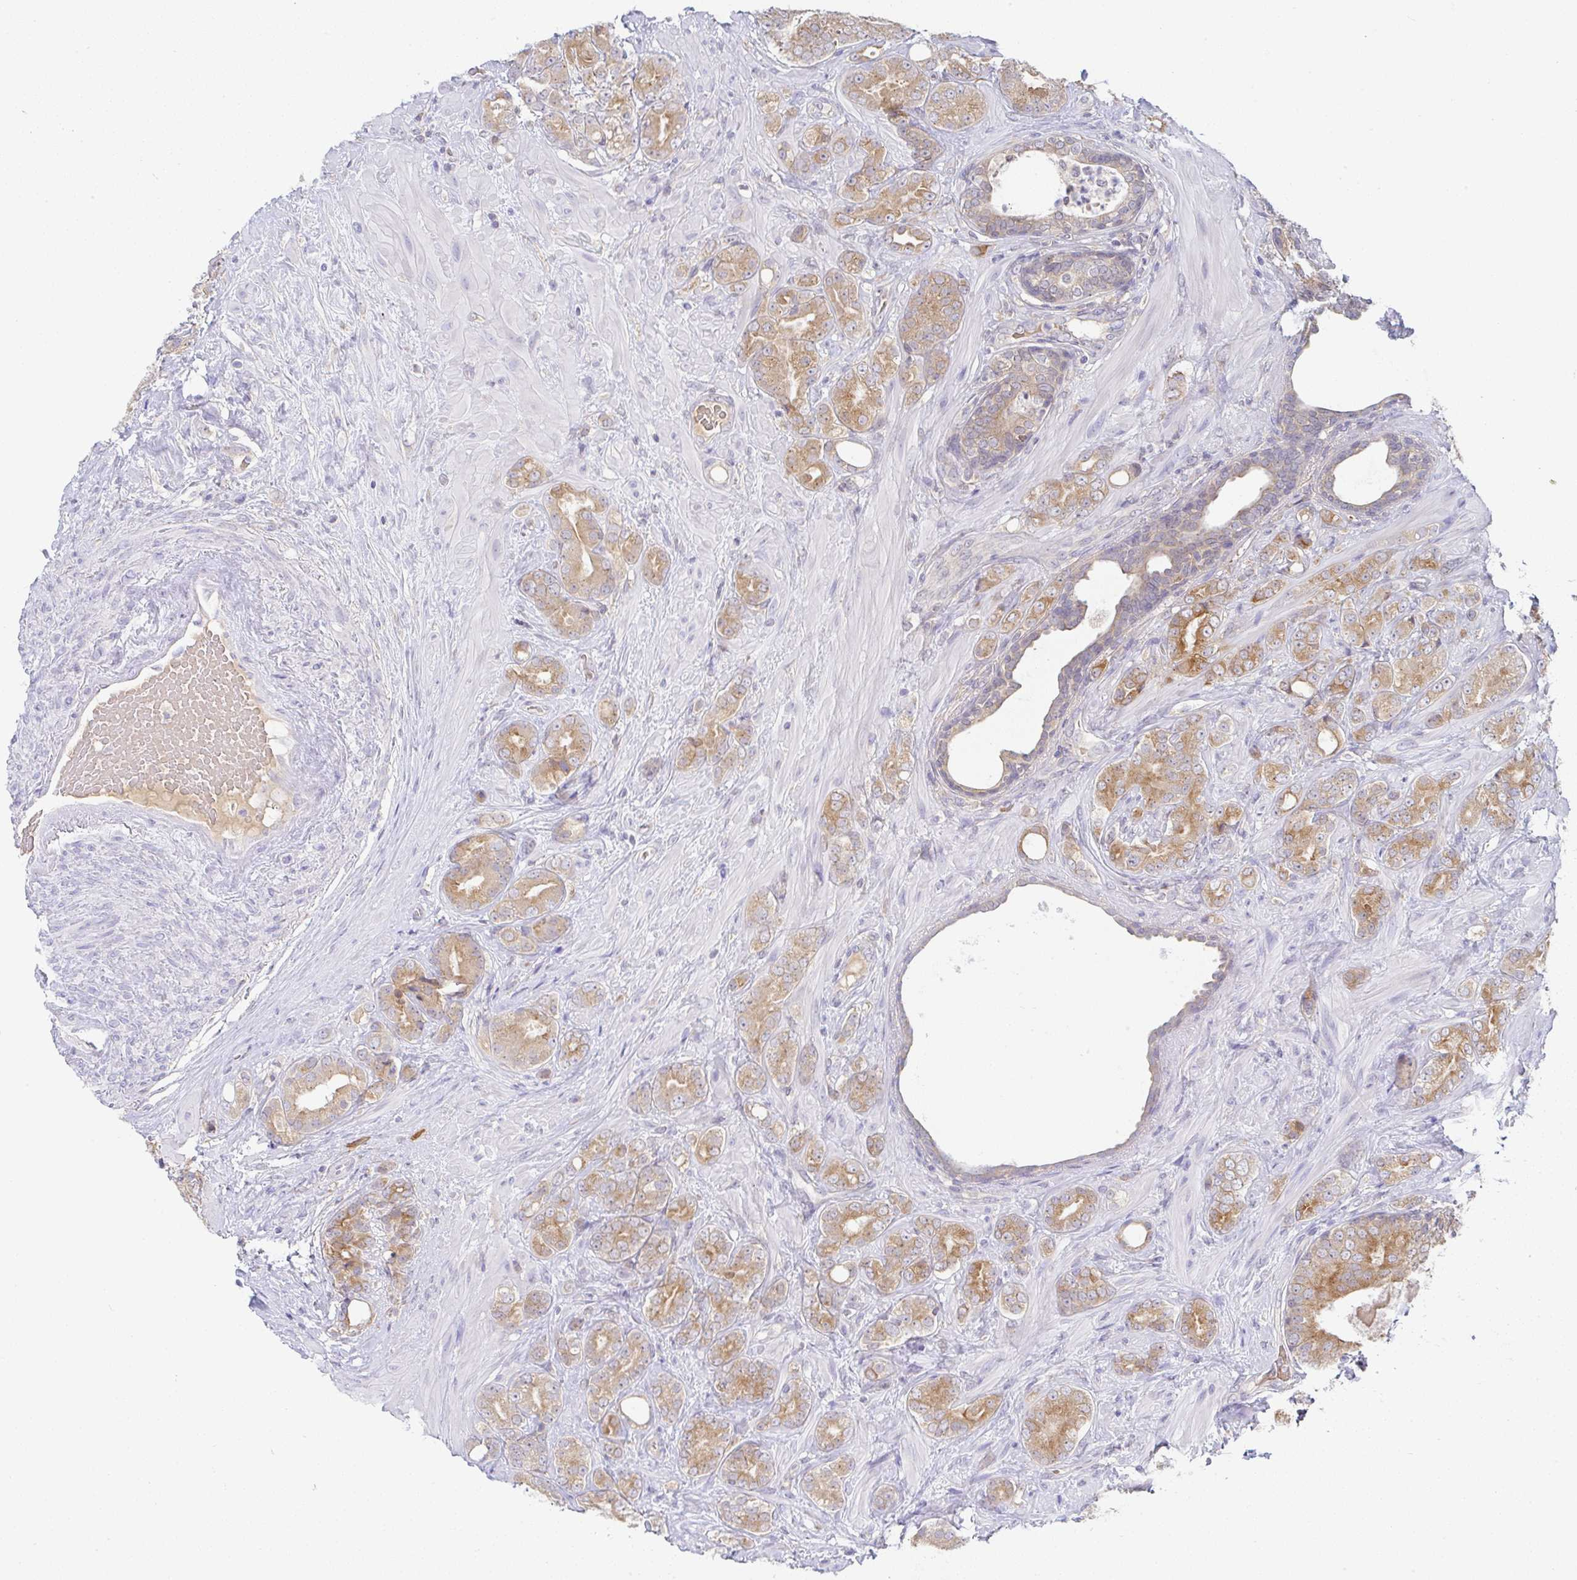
{"staining": {"intensity": "moderate", "quantity": ">75%", "location": "cytoplasmic/membranous"}, "tissue": "prostate cancer", "cell_type": "Tumor cells", "image_type": "cancer", "snomed": [{"axis": "morphology", "description": "Adenocarcinoma, High grade"}, {"axis": "topography", "description": "Prostate"}], "caption": "Tumor cells exhibit medium levels of moderate cytoplasmic/membranous positivity in approximately >75% of cells in high-grade adenocarcinoma (prostate). The staining is performed using DAB (3,3'-diaminobenzidine) brown chromogen to label protein expression. The nuclei are counter-stained blue using hematoxylin.", "gene": "DERL2", "patient": {"sex": "male", "age": 62}}